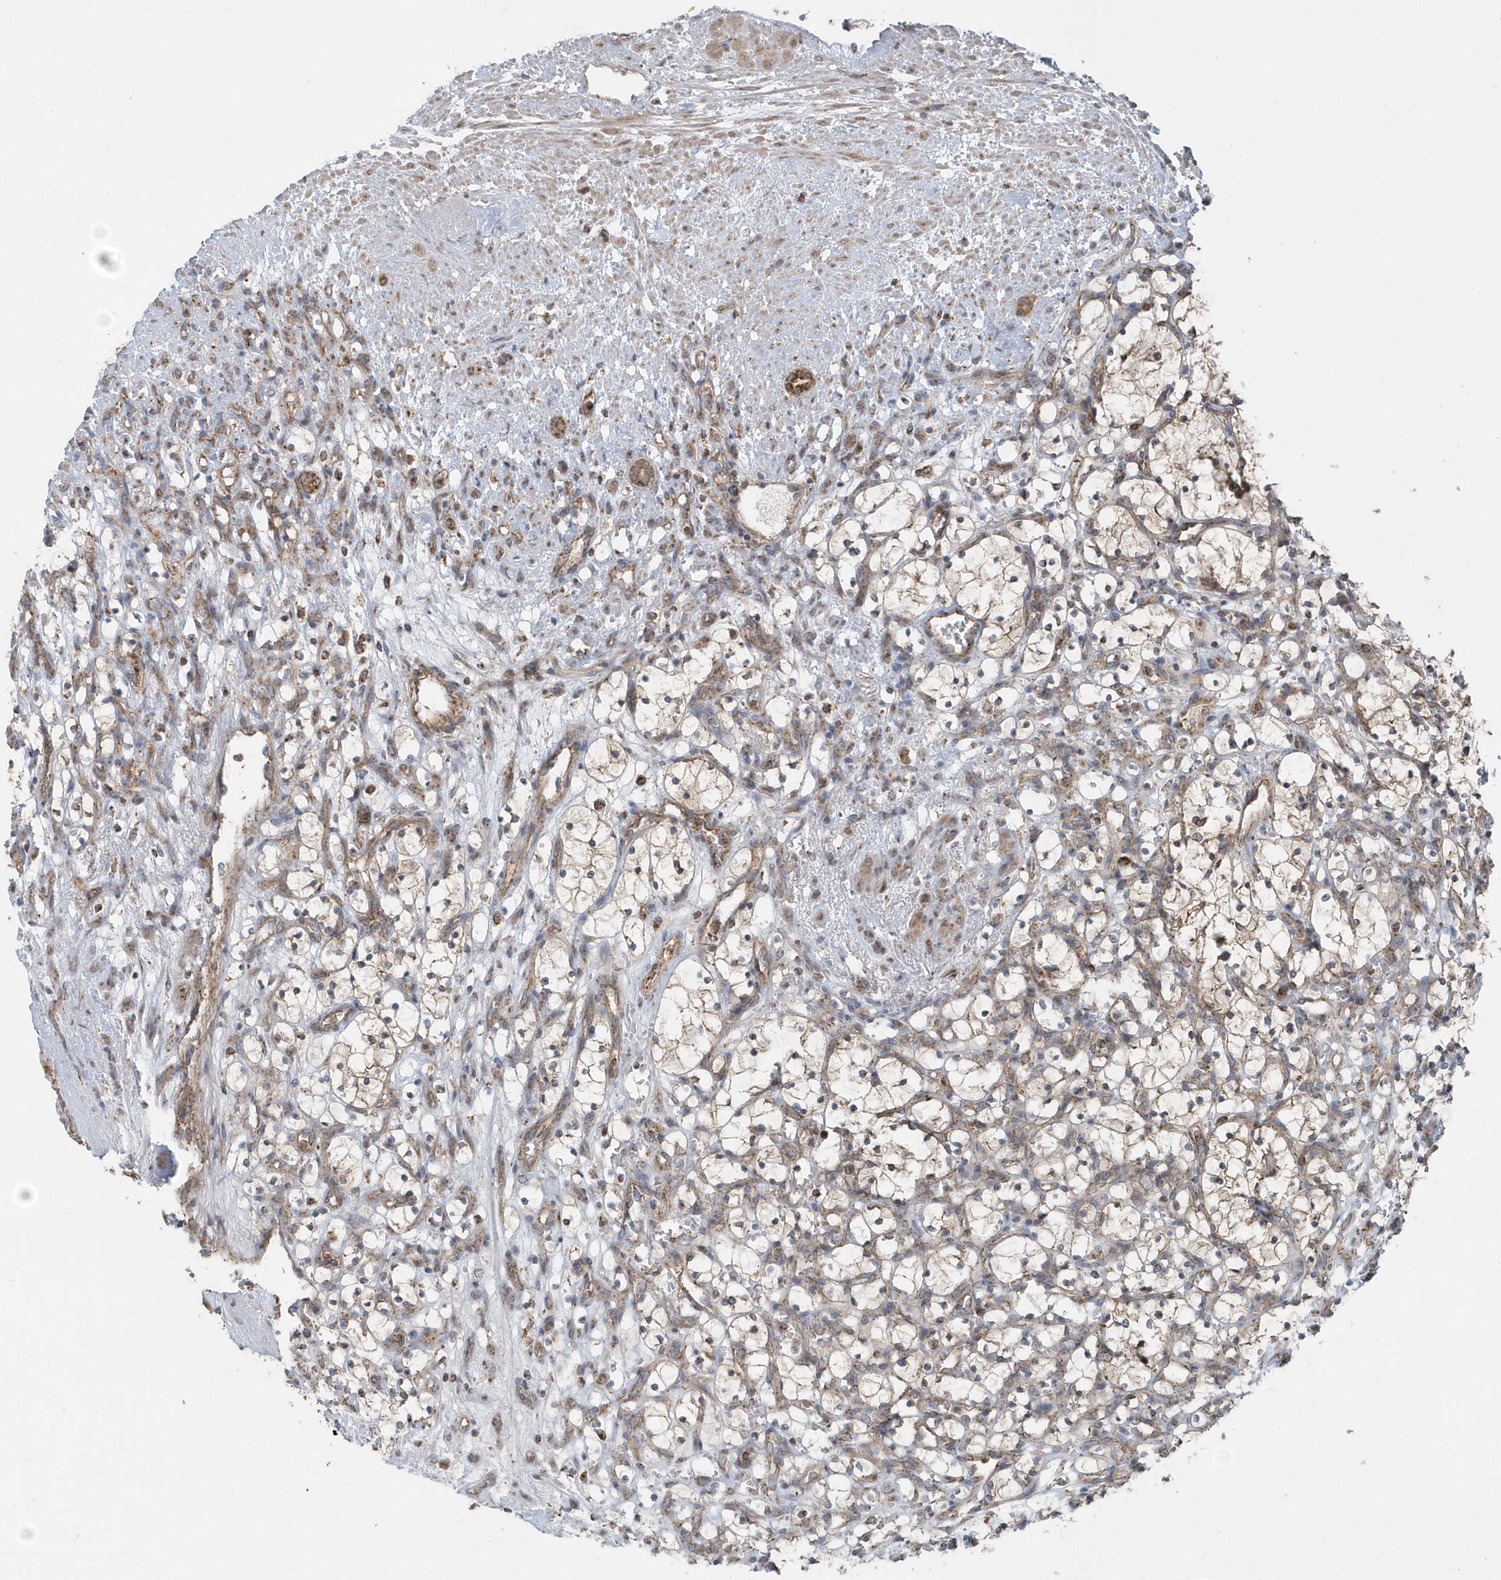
{"staining": {"intensity": "weak", "quantity": "<25%", "location": "cytoplasmic/membranous"}, "tissue": "renal cancer", "cell_type": "Tumor cells", "image_type": "cancer", "snomed": [{"axis": "morphology", "description": "Adenocarcinoma, NOS"}, {"axis": "topography", "description": "Kidney"}], "caption": "DAB (3,3'-diaminobenzidine) immunohistochemical staining of human renal adenocarcinoma shows no significant positivity in tumor cells.", "gene": "PPP1R7", "patient": {"sex": "female", "age": 69}}